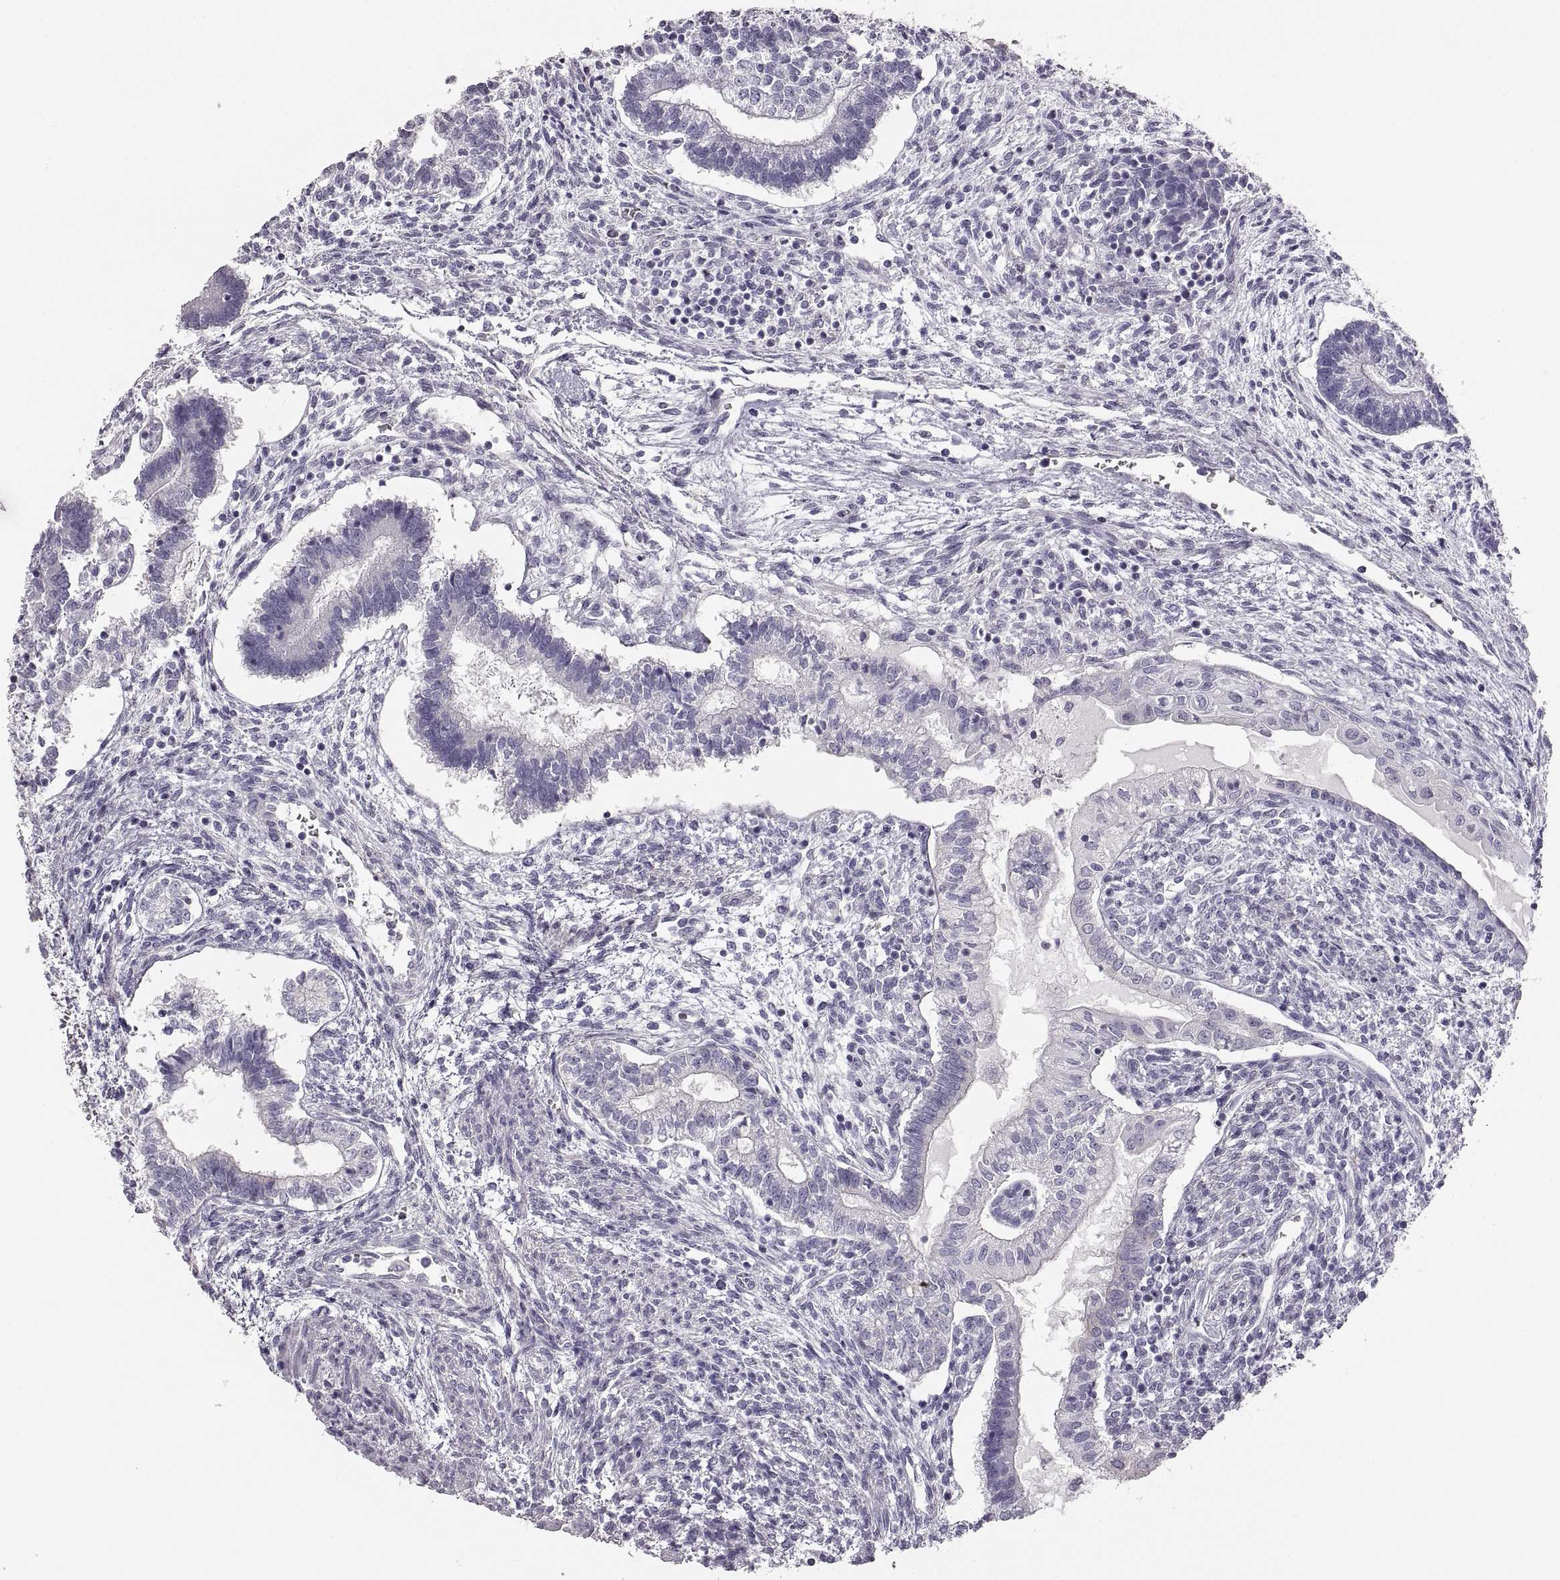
{"staining": {"intensity": "negative", "quantity": "none", "location": "none"}, "tissue": "testis cancer", "cell_type": "Tumor cells", "image_type": "cancer", "snomed": [{"axis": "morphology", "description": "Carcinoma, Embryonal, NOS"}, {"axis": "topography", "description": "Testis"}], "caption": "A micrograph of embryonal carcinoma (testis) stained for a protein displays no brown staining in tumor cells.", "gene": "RDH13", "patient": {"sex": "male", "age": 37}}